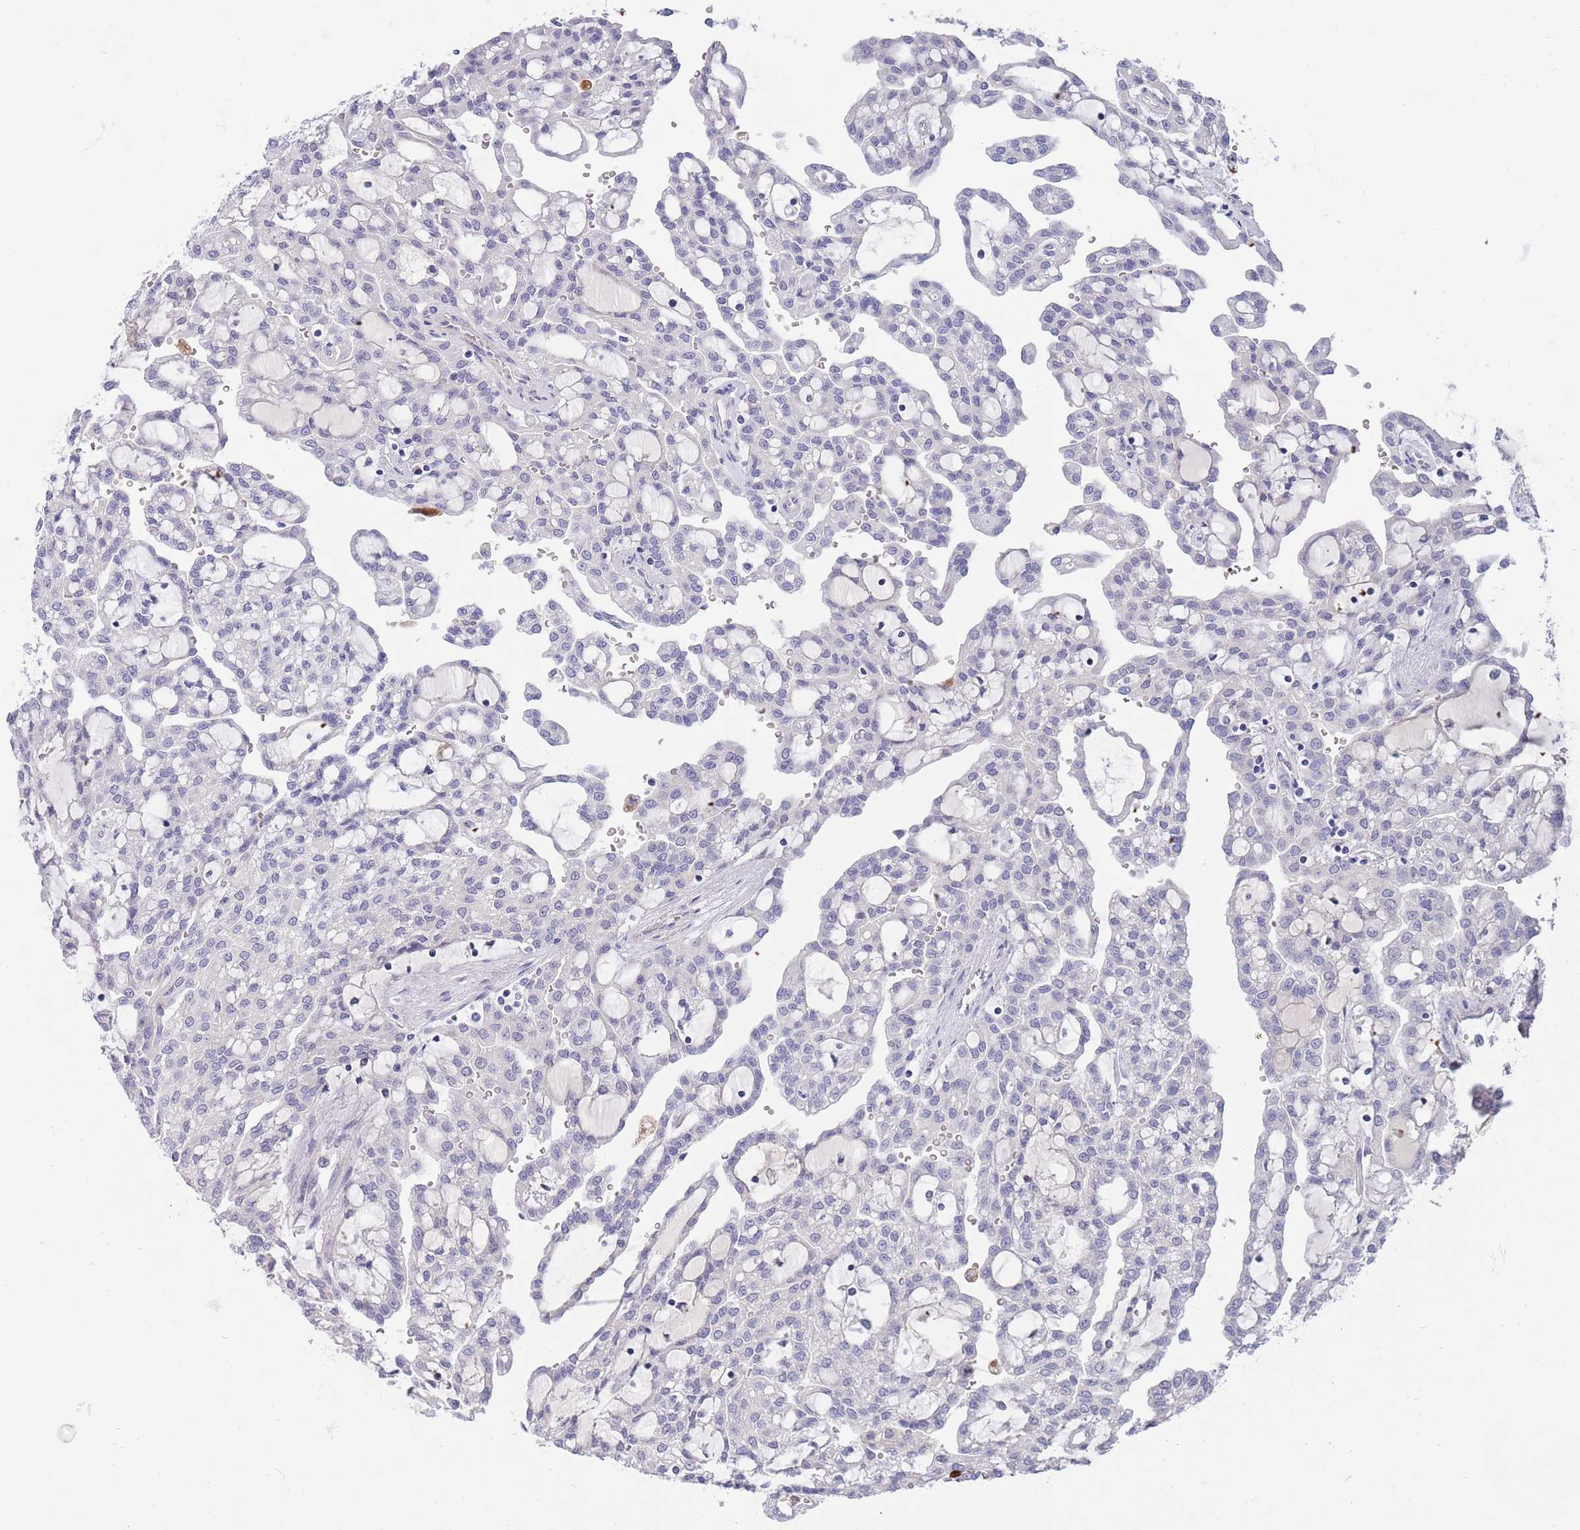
{"staining": {"intensity": "negative", "quantity": "none", "location": "none"}, "tissue": "renal cancer", "cell_type": "Tumor cells", "image_type": "cancer", "snomed": [{"axis": "morphology", "description": "Adenocarcinoma, NOS"}, {"axis": "topography", "description": "Kidney"}], "caption": "Protein analysis of renal cancer (adenocarcinoma) displays no significant staining in tumor cells.", "gene": "NLRP6", "patient": {"sex": "male", "age": 63}}